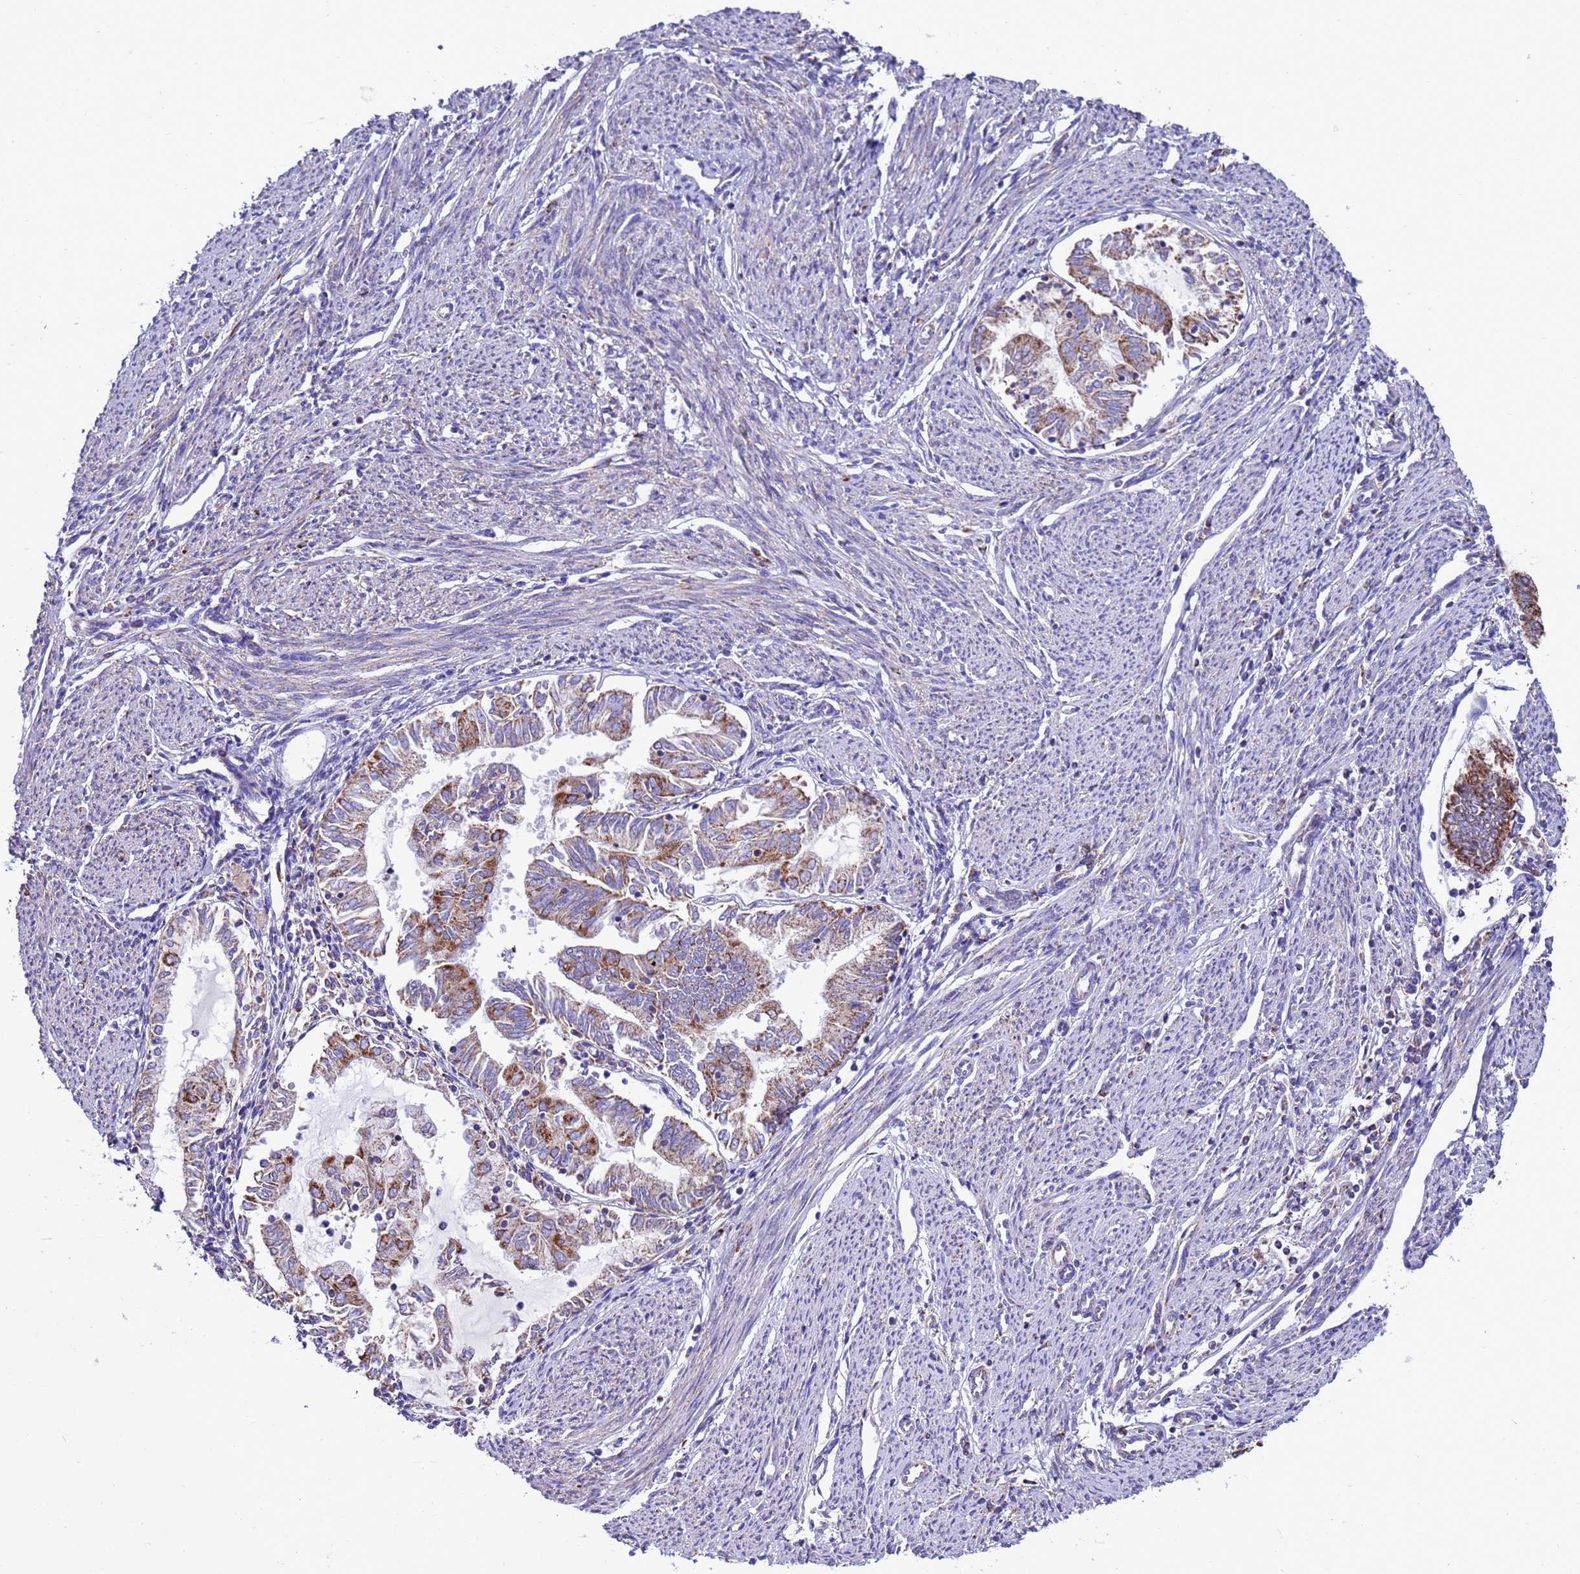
{"staining": {"intensity": "moderate", "quantity": "25%-75%", "location": "cytoplasmic/membranous"}, "tissue": "endometrial cancer", "cell_type": "Tumor cells", "image_type": "cancer", "snomed": [{"axis": "morphology", "description": "Adenocarcinoma, NOS"}, {"axis": "topography", "description": "Endometrium"}], "caption": "IHC photomicrograph of human adenocarcinoma (endometrial) stained for a protein (brown), which reveals medium levels of moderate cytoplasmic/membranous staining in approximately 25%-75% of tumor cells.", "gene": "RNF165", "patient": {"sex": "female", "age": 79}}